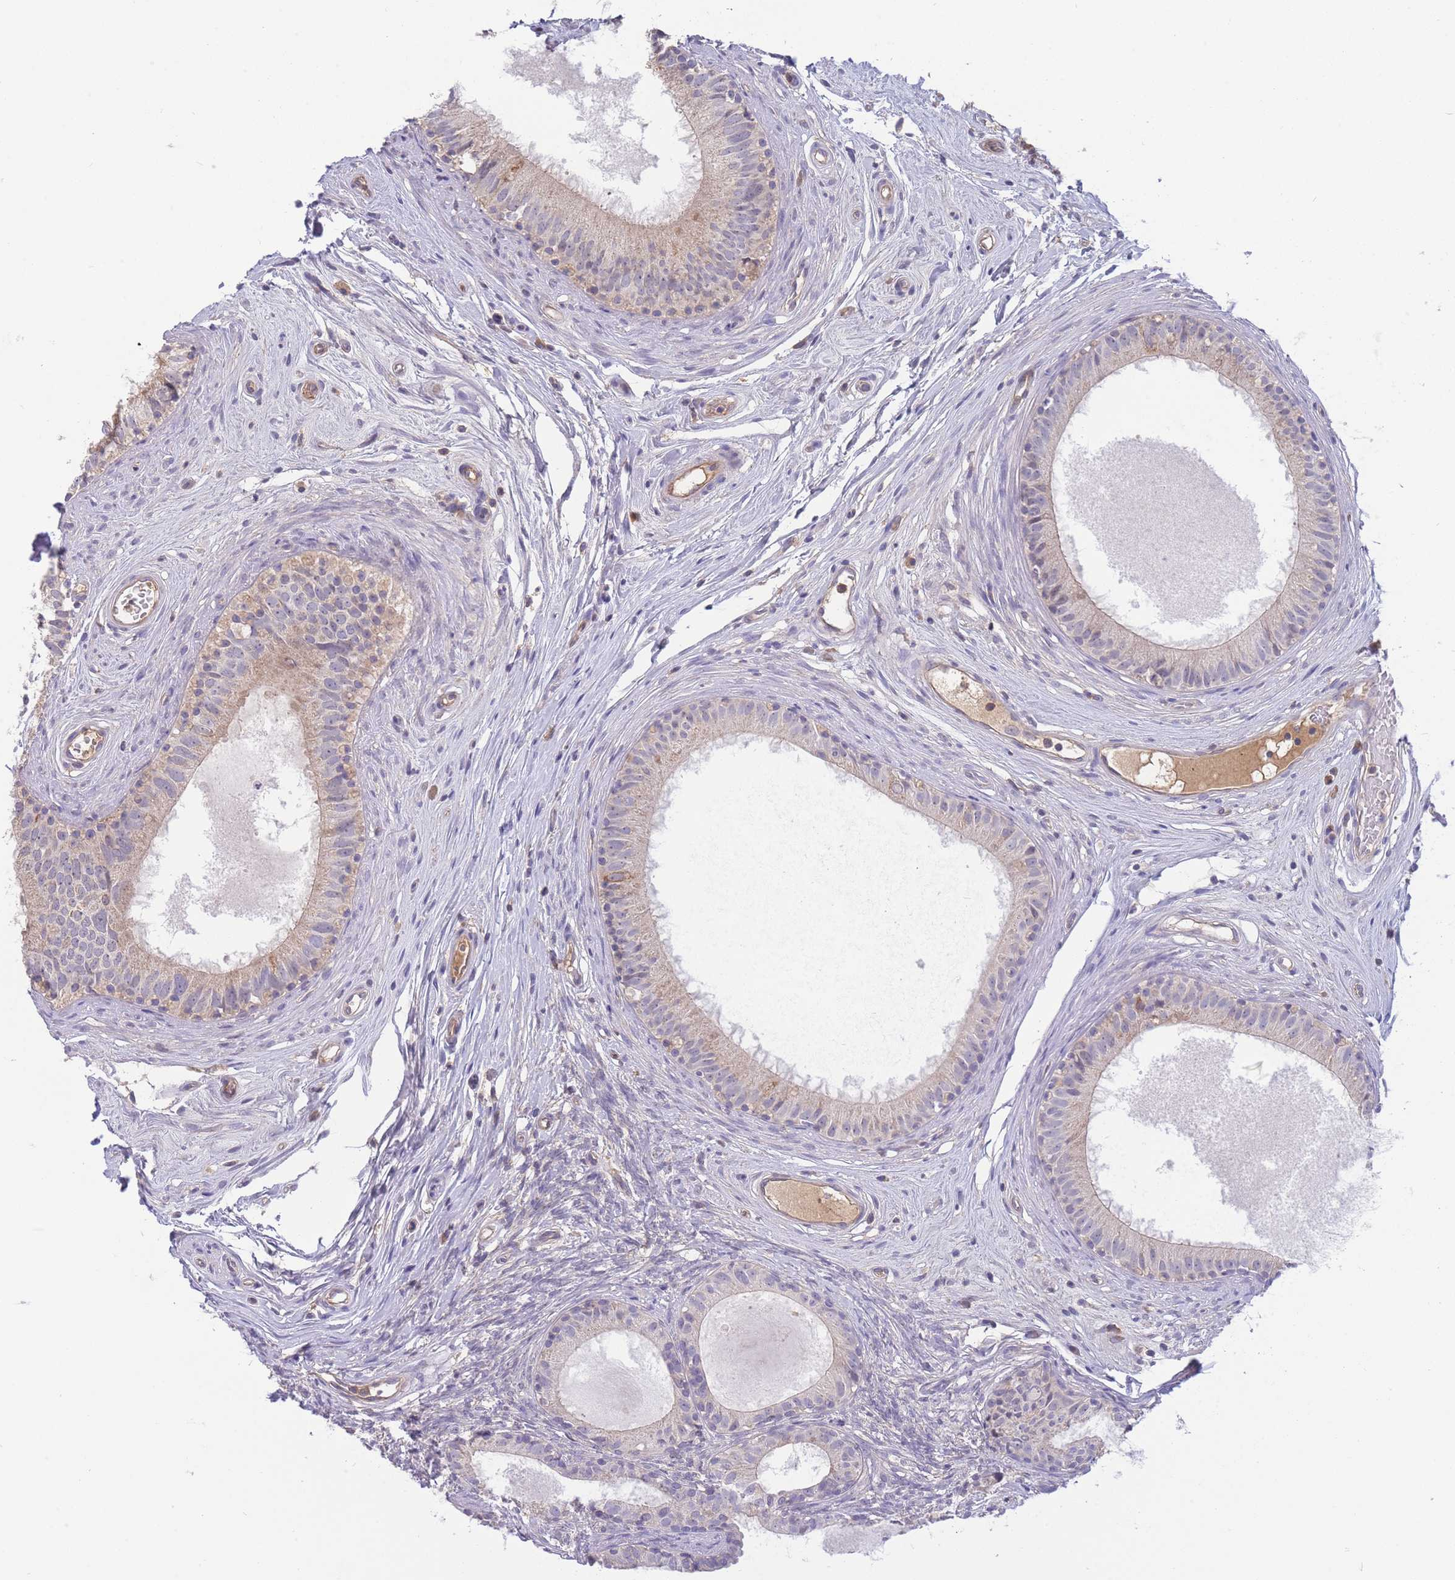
{"staining": {"intensity": "negative", "quantity": "none", "location": "none"}, "tissue": "epididymis", "cell_type": "Glandular cells", "image_type": "normal", "snomed": [{"axis": "morphology", "description": "Normal tissue, NOS"}, {"axis": "topography", "description": "Epididymis"}], "caption": "DAB immunohistochemical staining of normal human epididymis exhibits no significant staining in glandular cells. The staining was performed using DAB to visualize the protein expression in brown, while the nuclei were stained in blue with hematoxylin (Magnification: 20x).", "gene": "NDUFAF5", "patient": {"sex": "male", "age": 74}}